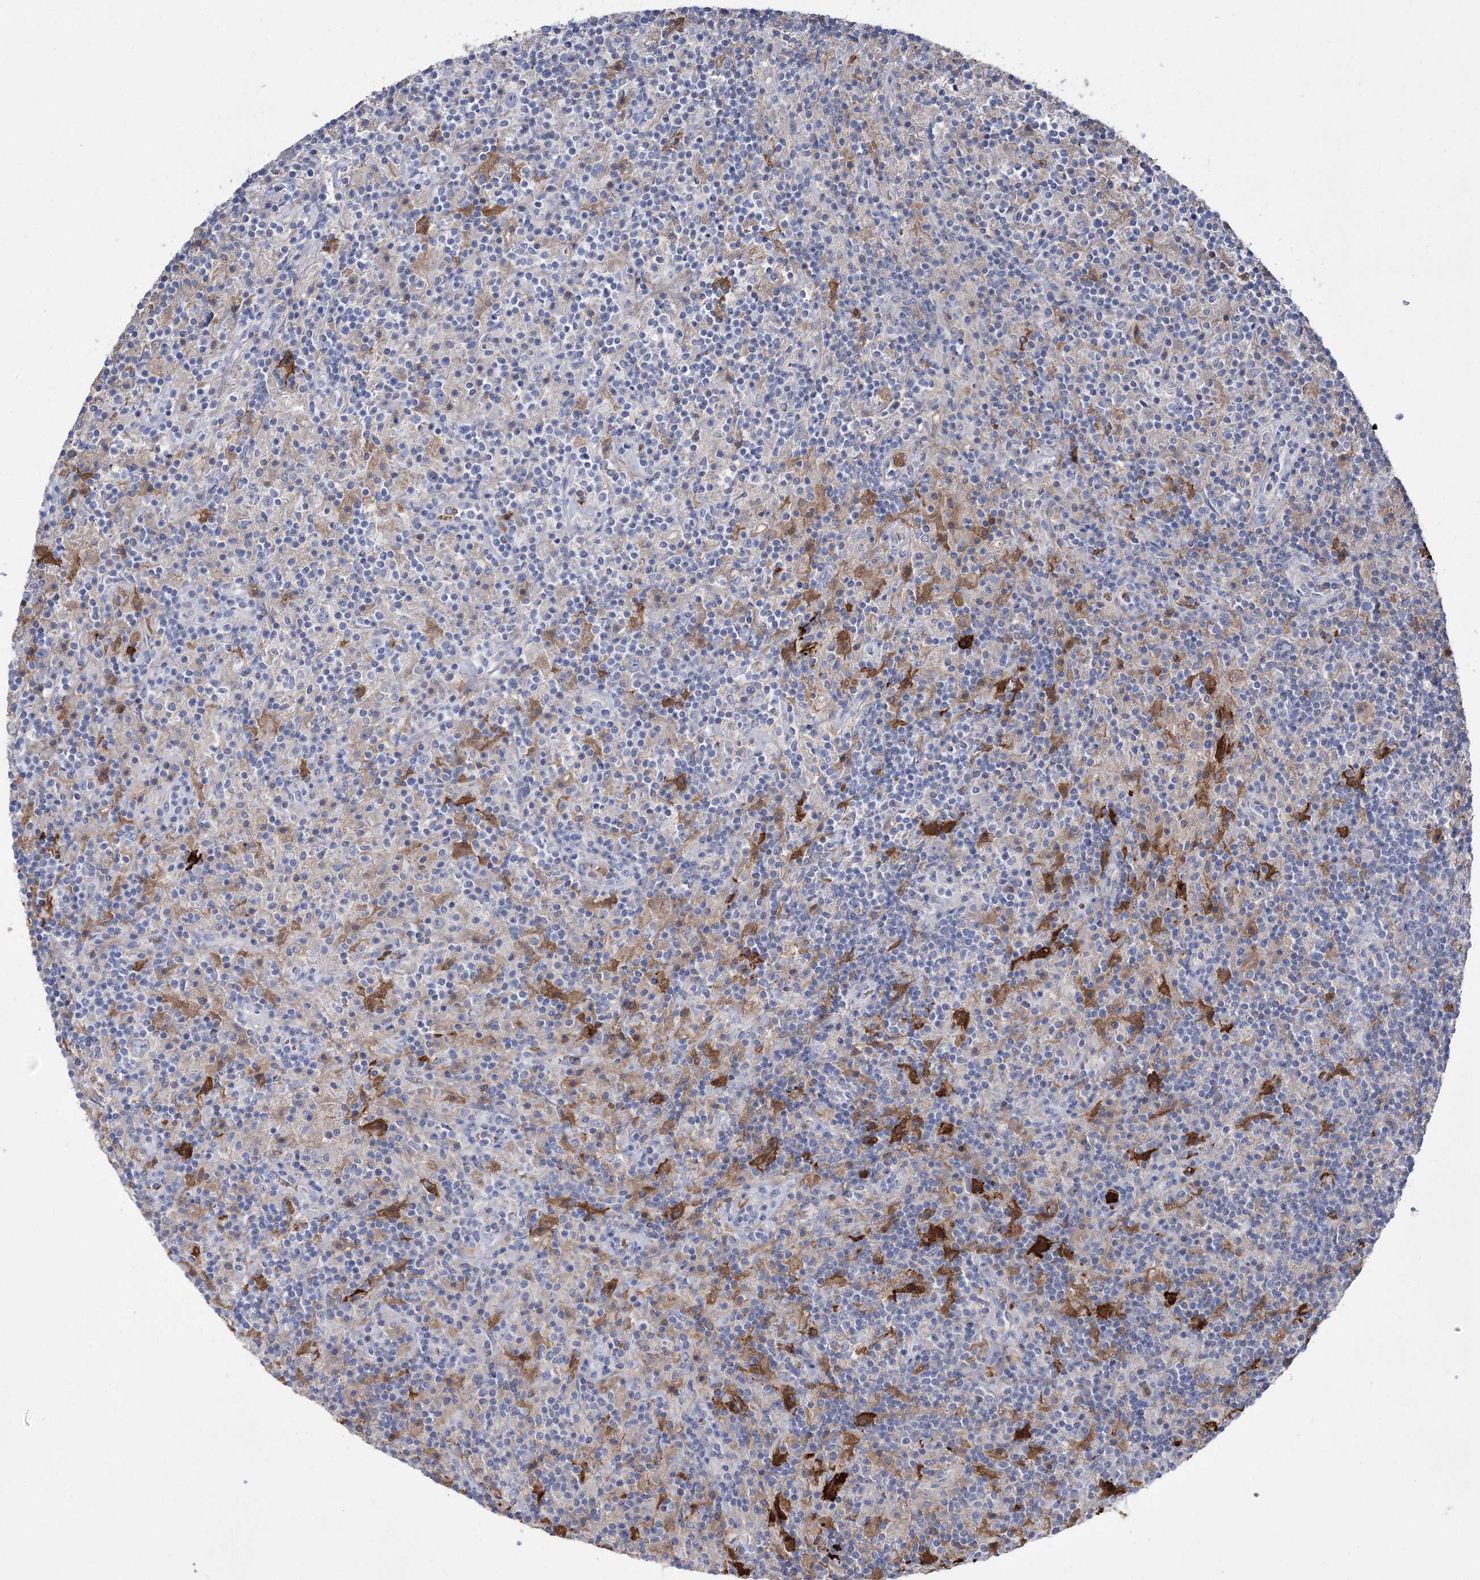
{"staining": {"intensity": "negative", "quantity": "none", "location": "none"}, "tissue": "lymphoma", "cell_type": "Tumor cells", "image_type": "cancer", "snomed": [{"axis": "morphology", "description": "Hodgkin's disease, NOS"}, {"axis": "topography", "description": "Lymph node"}], "caption": "Hodgkin's disease was stained to show a protein in brown. There is no significant staining in tumor cells.", "gene": "ZNF622", "patient": {"sex": "male", "age": 70}}